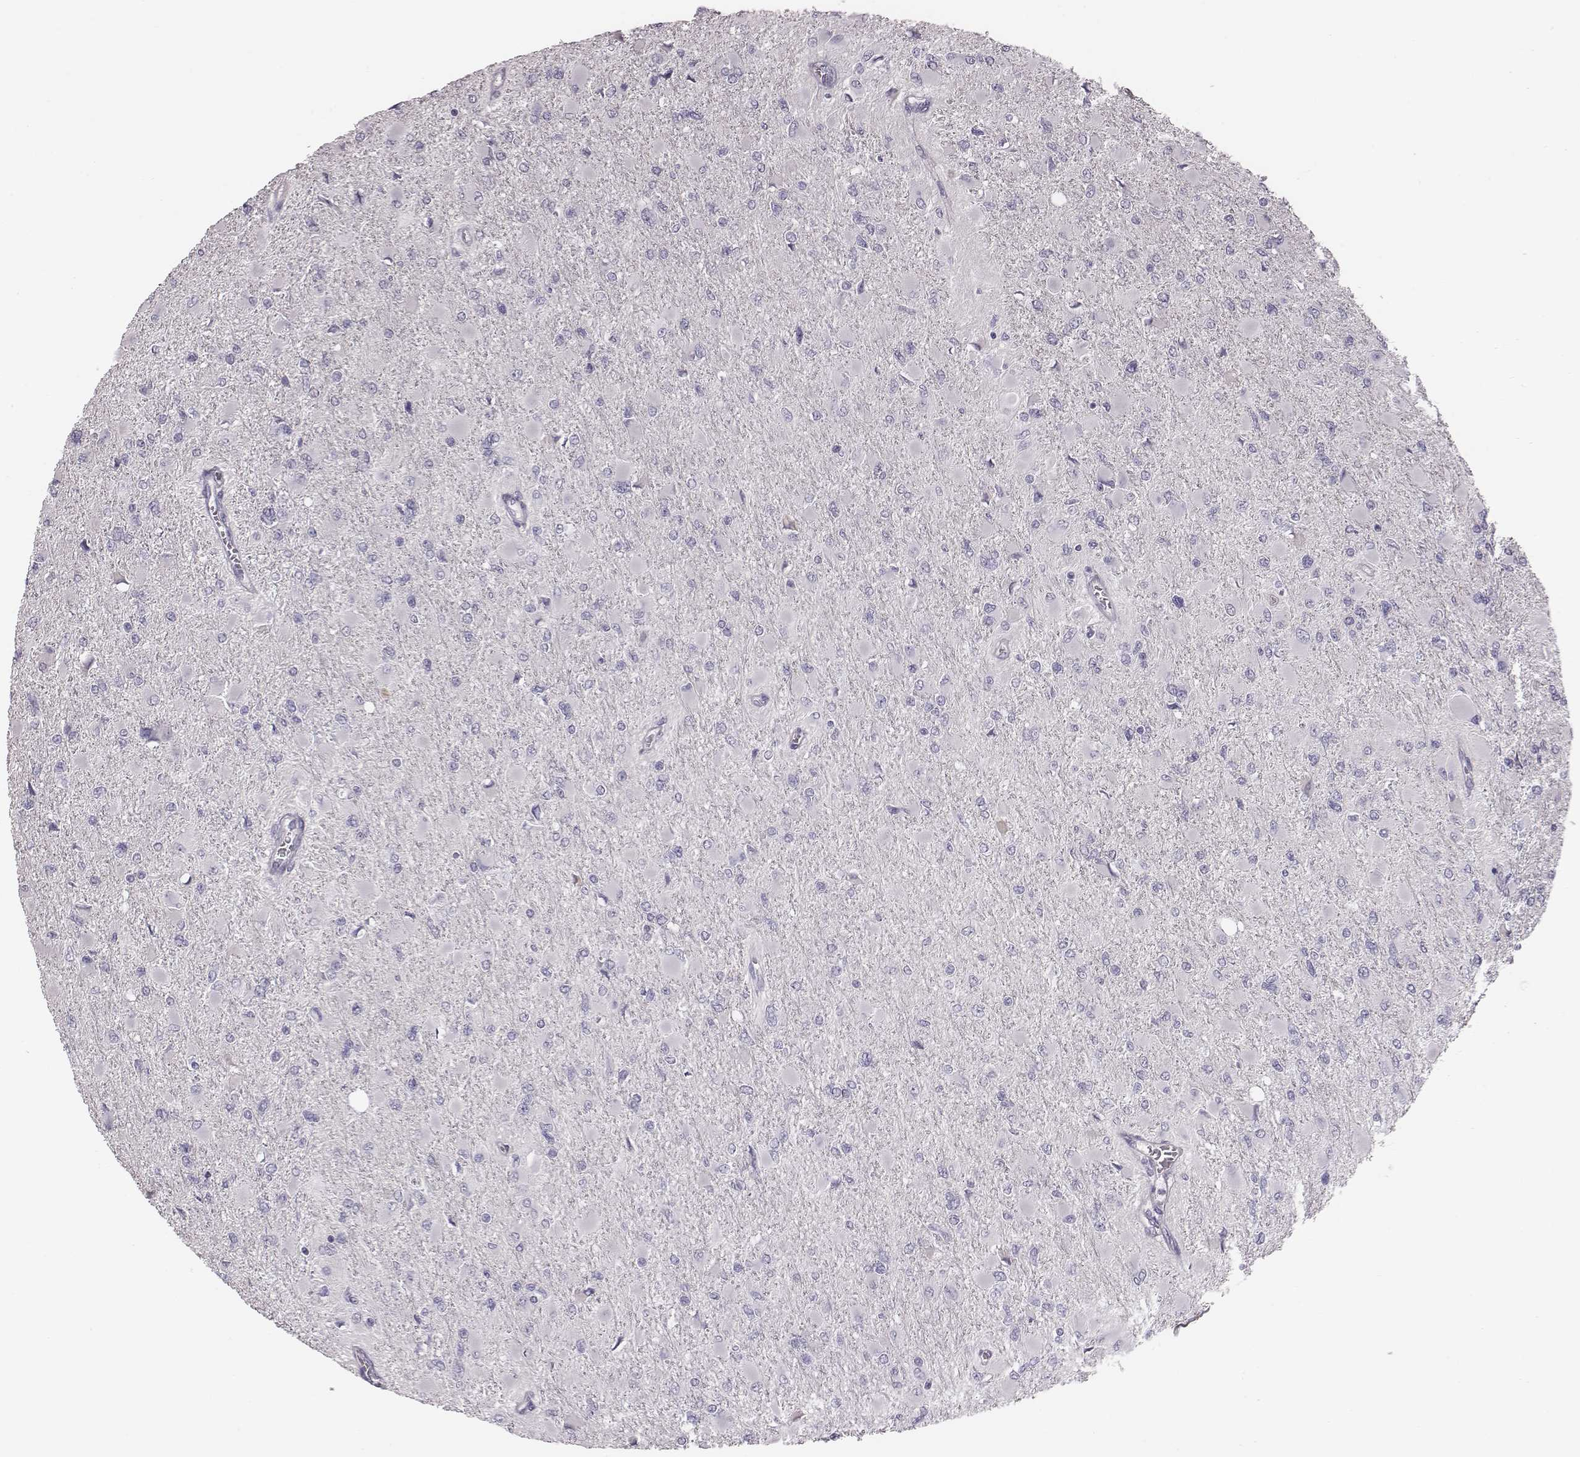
{"staining": {"intensity": "negative", "quantity": "none", "location": "none"}, "tissue": "glioma", "cell_type": "Tumor cells", "image_type": "cancer", "snomed": [{"axis": "morphology", "description": "Glioma, malignant, High grade"}, {"axis": "topography", "description": "Cerebral cortex"}], "caption": "The micrograph exhibits no staining of tumor cells in glioma. (Stains: DAB immunohistochemistry with hematoxylin counter stain, Microscopy: brightfield microscopy at high magnification).", "gene": "CACNG4", "patient": {"sex": "female", "age": 36}}